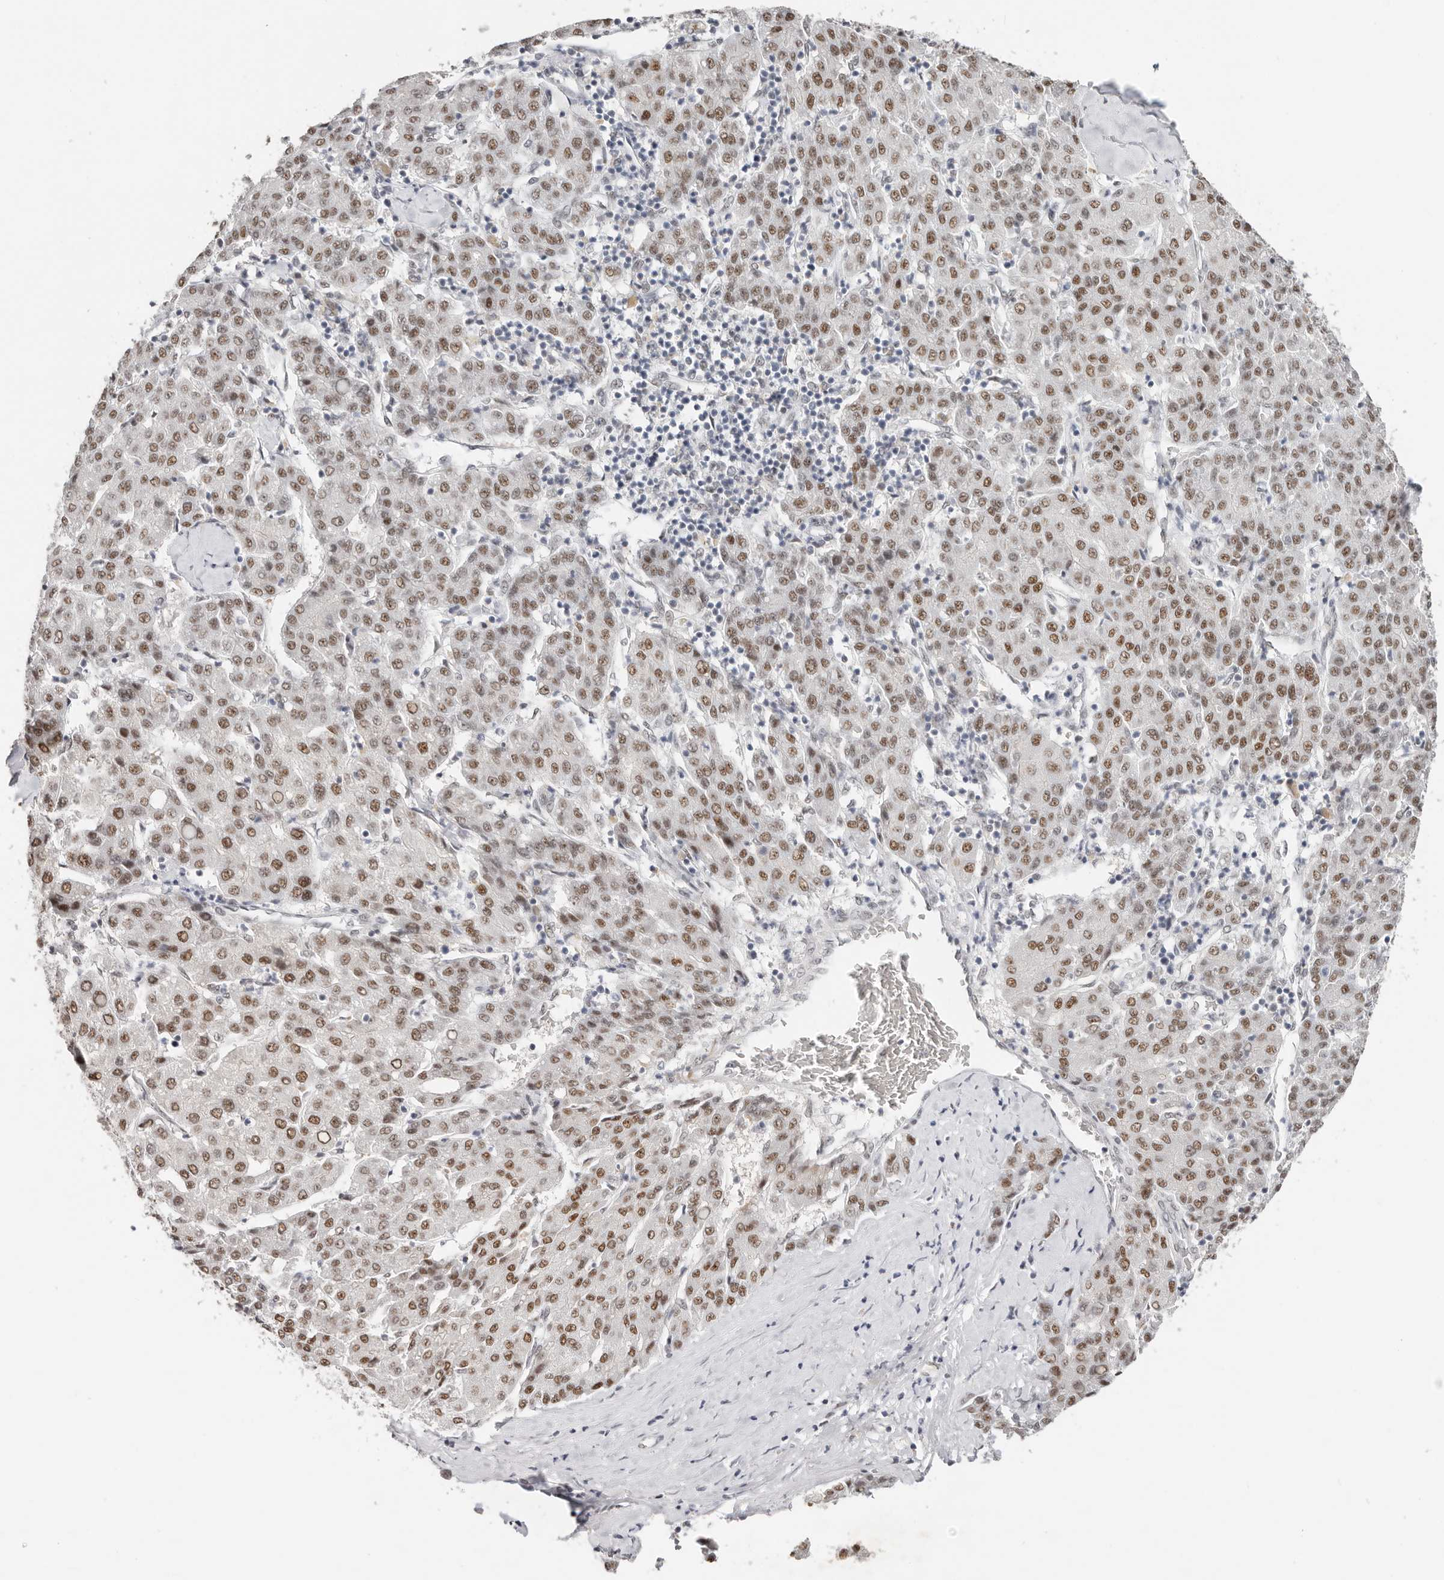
{"staining": {"intensity": "moderate", "quantity": ">75%", "location": "nuclear"}, "tissue": "liver cancer", "cell_type": "Tumor cells", "image_type": "cancer", "snomed": [{"axis": "morphology", "description": "Carcinoma, Hepatocellular, NOS"}, {"axis": "topography", "description": "Liver"}], "caption": "Immunohistochemical staining of human liver hepatocellular carcinoma exhibits medium levels of moderate nuclear protein staining in about >75% of tumor cells.", "gene": "LARP7", "patient": {"sex": "male", "age": 65}}